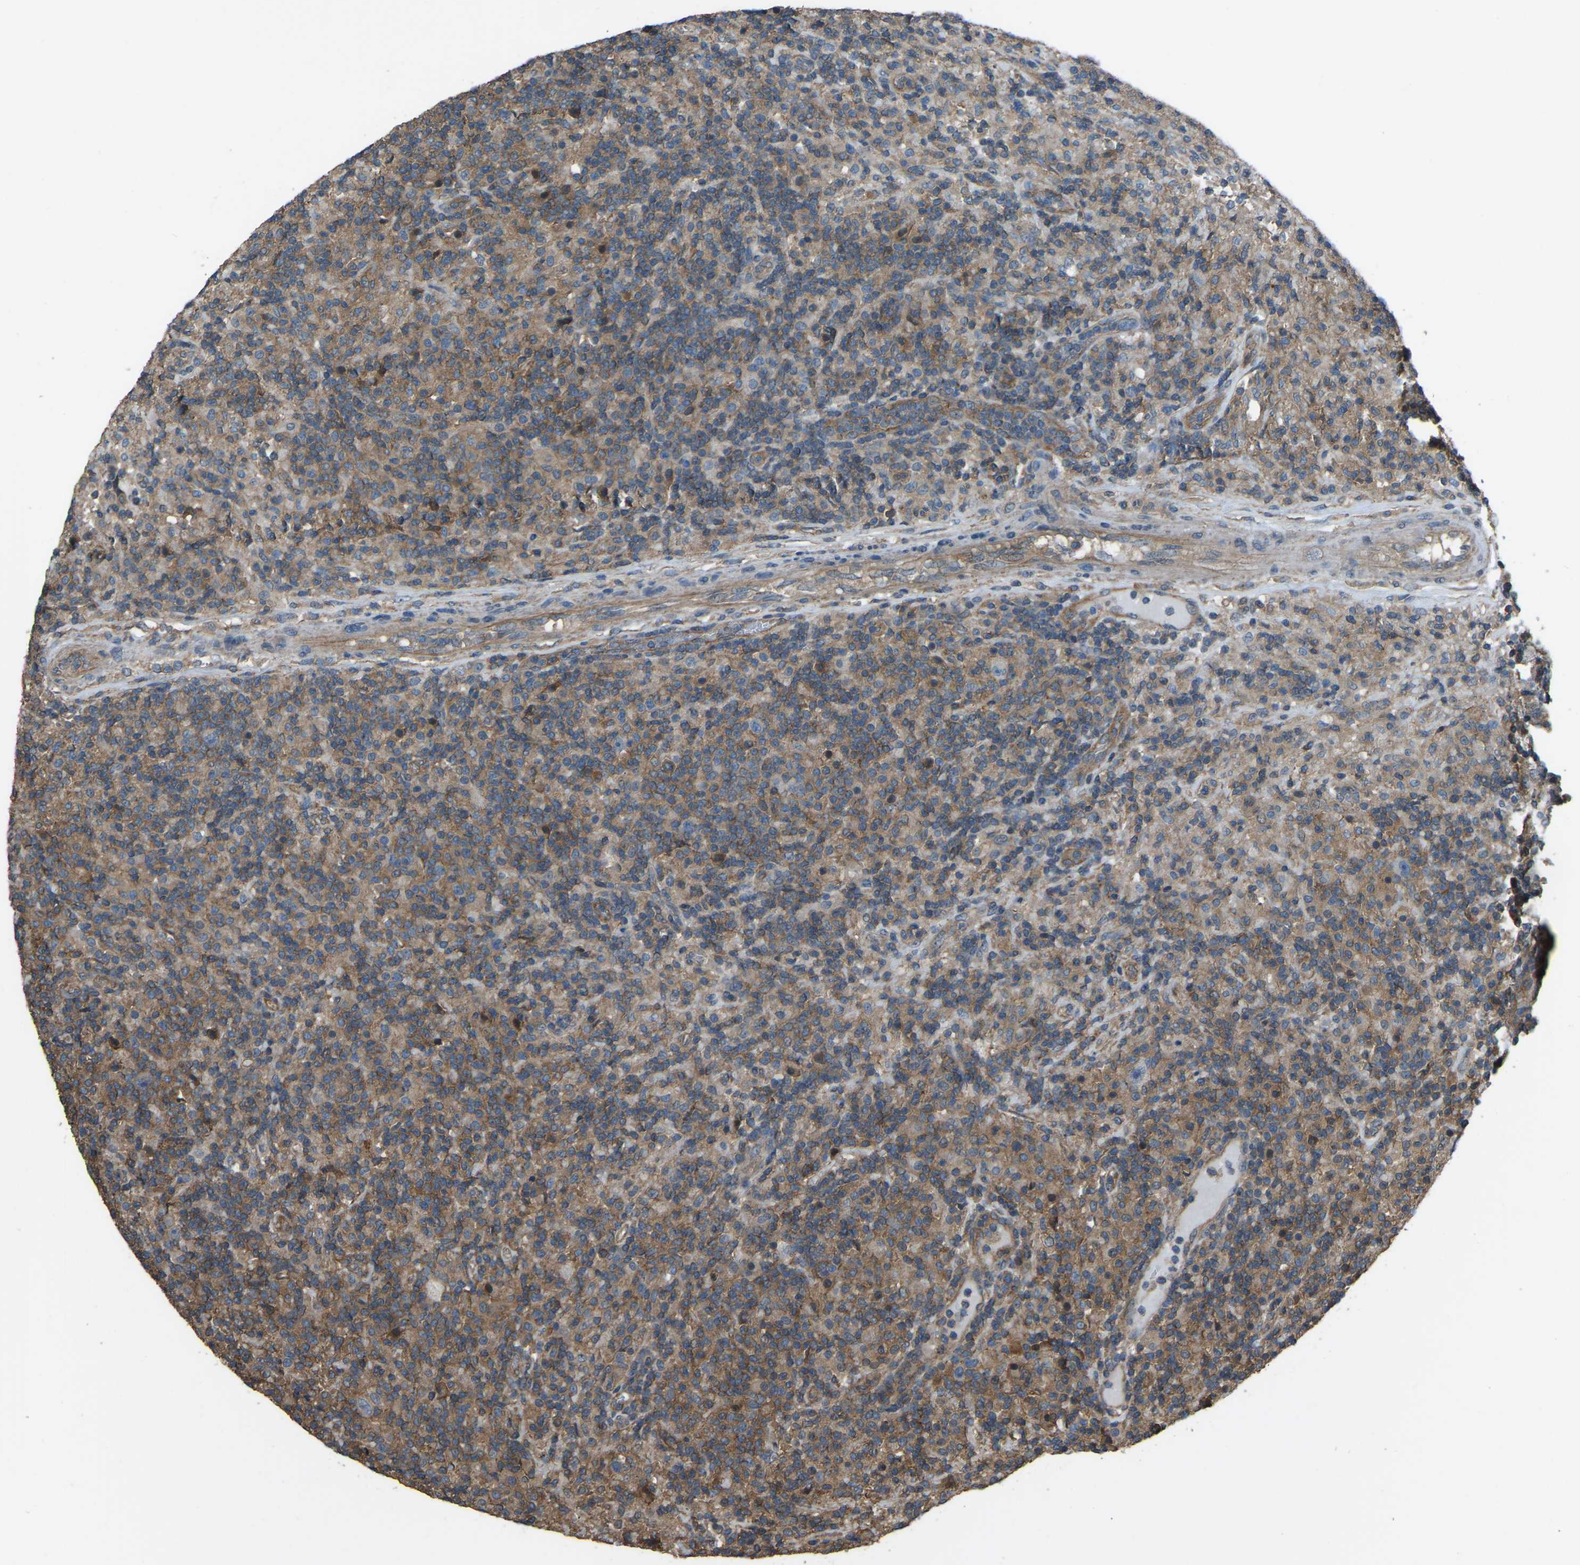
{"staining": {"intensity": "negative", "quantity": "none", "location": "none"}, "tissue": "lymphoma", "cell_type": "Tumor cells", "image_type": "cancer", "snomed": [{"axis": "morphology", "description": "Hodgkin's disease, NOS"}, {"axis": "topography", "description": "Lymph node"}], "caption": "The immunohistochemistry image has no significant staining in tumor cells of Hodgkin's disease tissue. (DAB immunohistochemistry with hematoxylin counter stain).", "gene": "SLC4A2", "patient": {"sex": "male", "age": 70}}